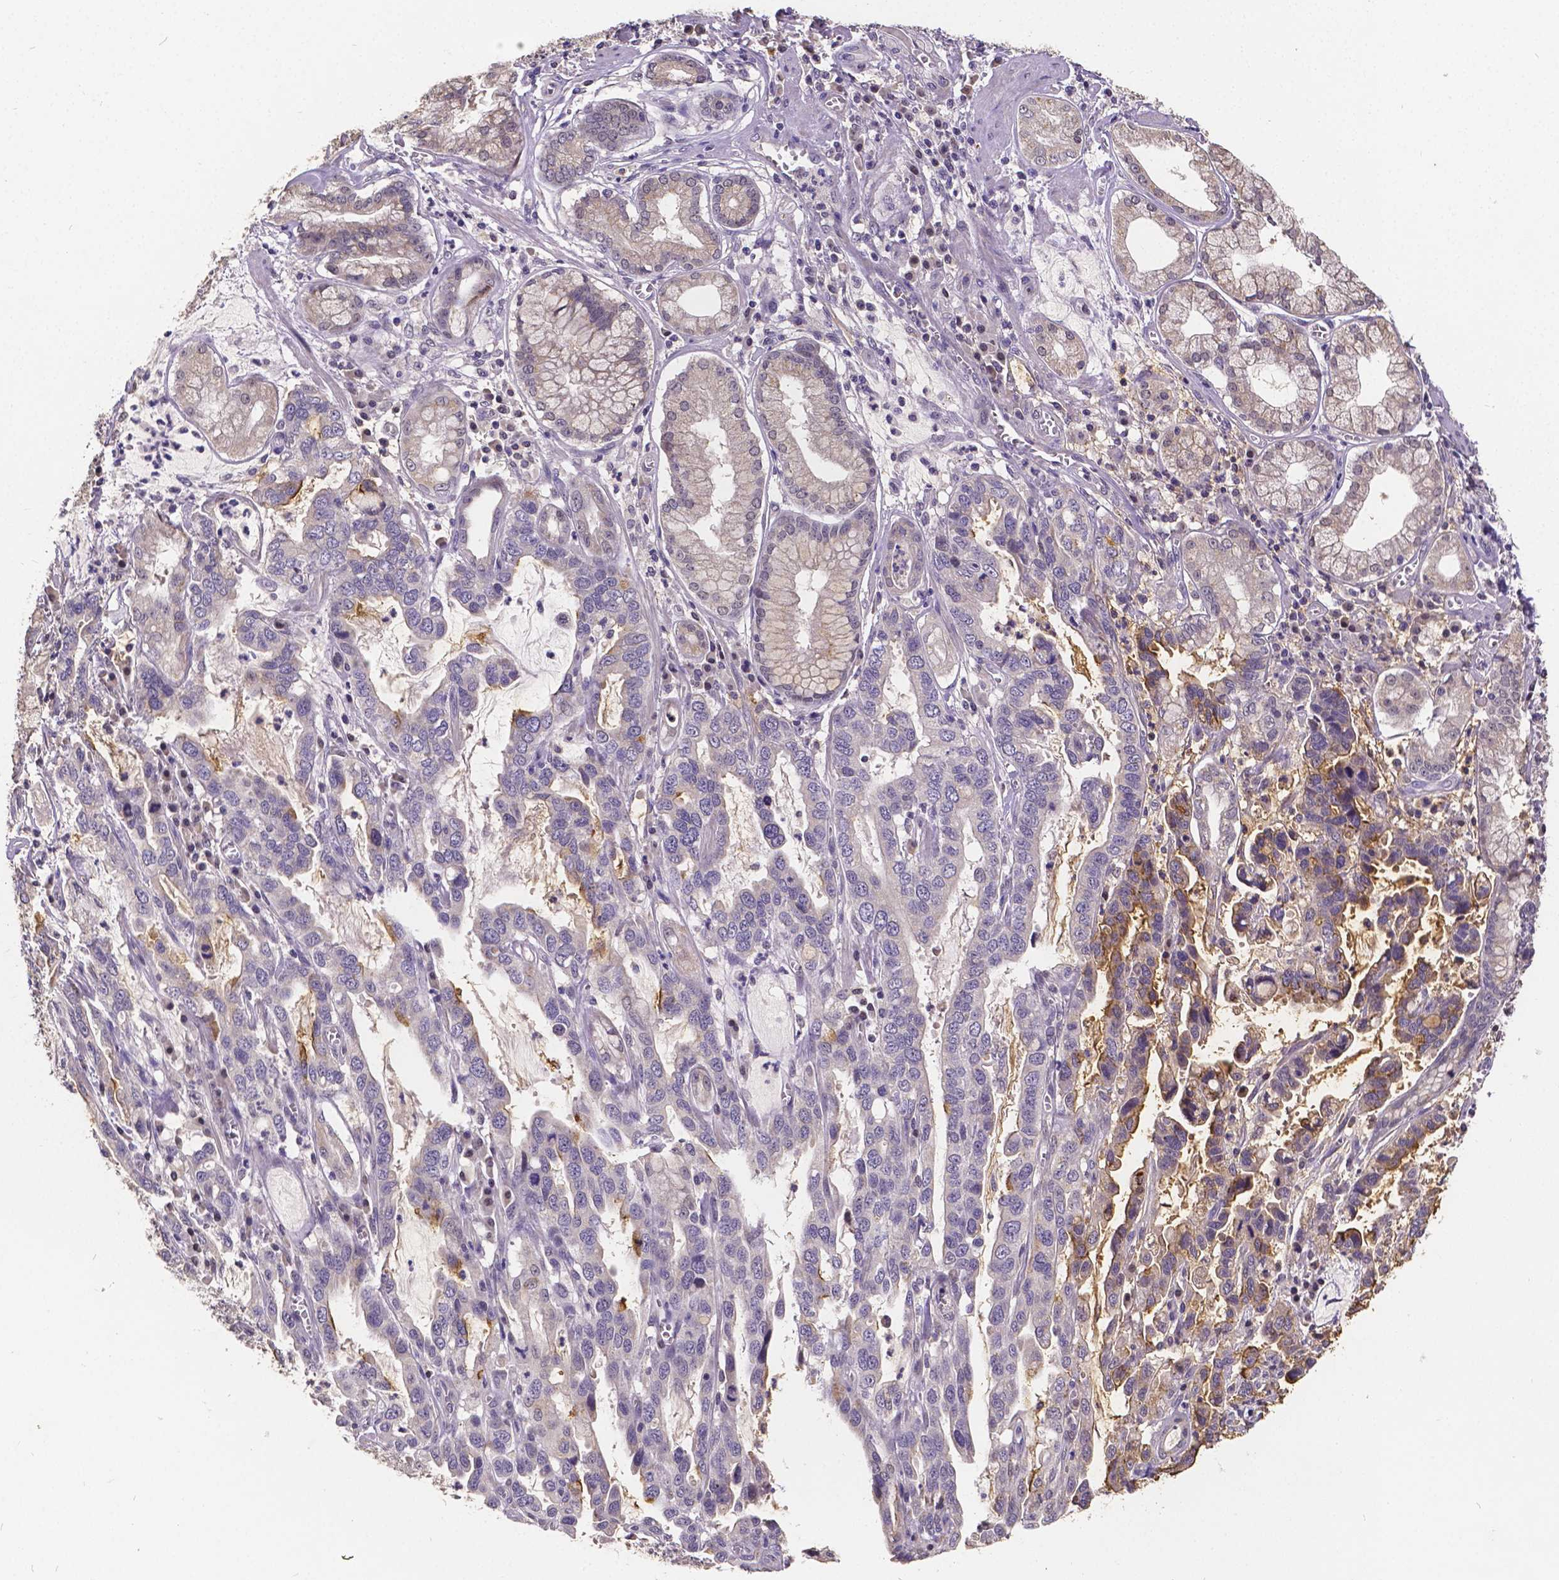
{"staining": {"intensity": "weak", "quantity": "<25%", "location": "cytoplasmic/membranous"}, "tissue": "stomach cancer", "cell_type": "Tumor cells", "image_type": "cancer", "snomed": [{"axis": "morphology", "description": "Adenocarcinoma, NOS"}, {"axis": "topography", "description": "Stomach, lower"}], "caption": "A micrograph of stomach cancer stained for a protein exhibits no brown staining in tumor cells.", "gene": "CTNNA2", "patient": {"sex": "female", "age": 76}}